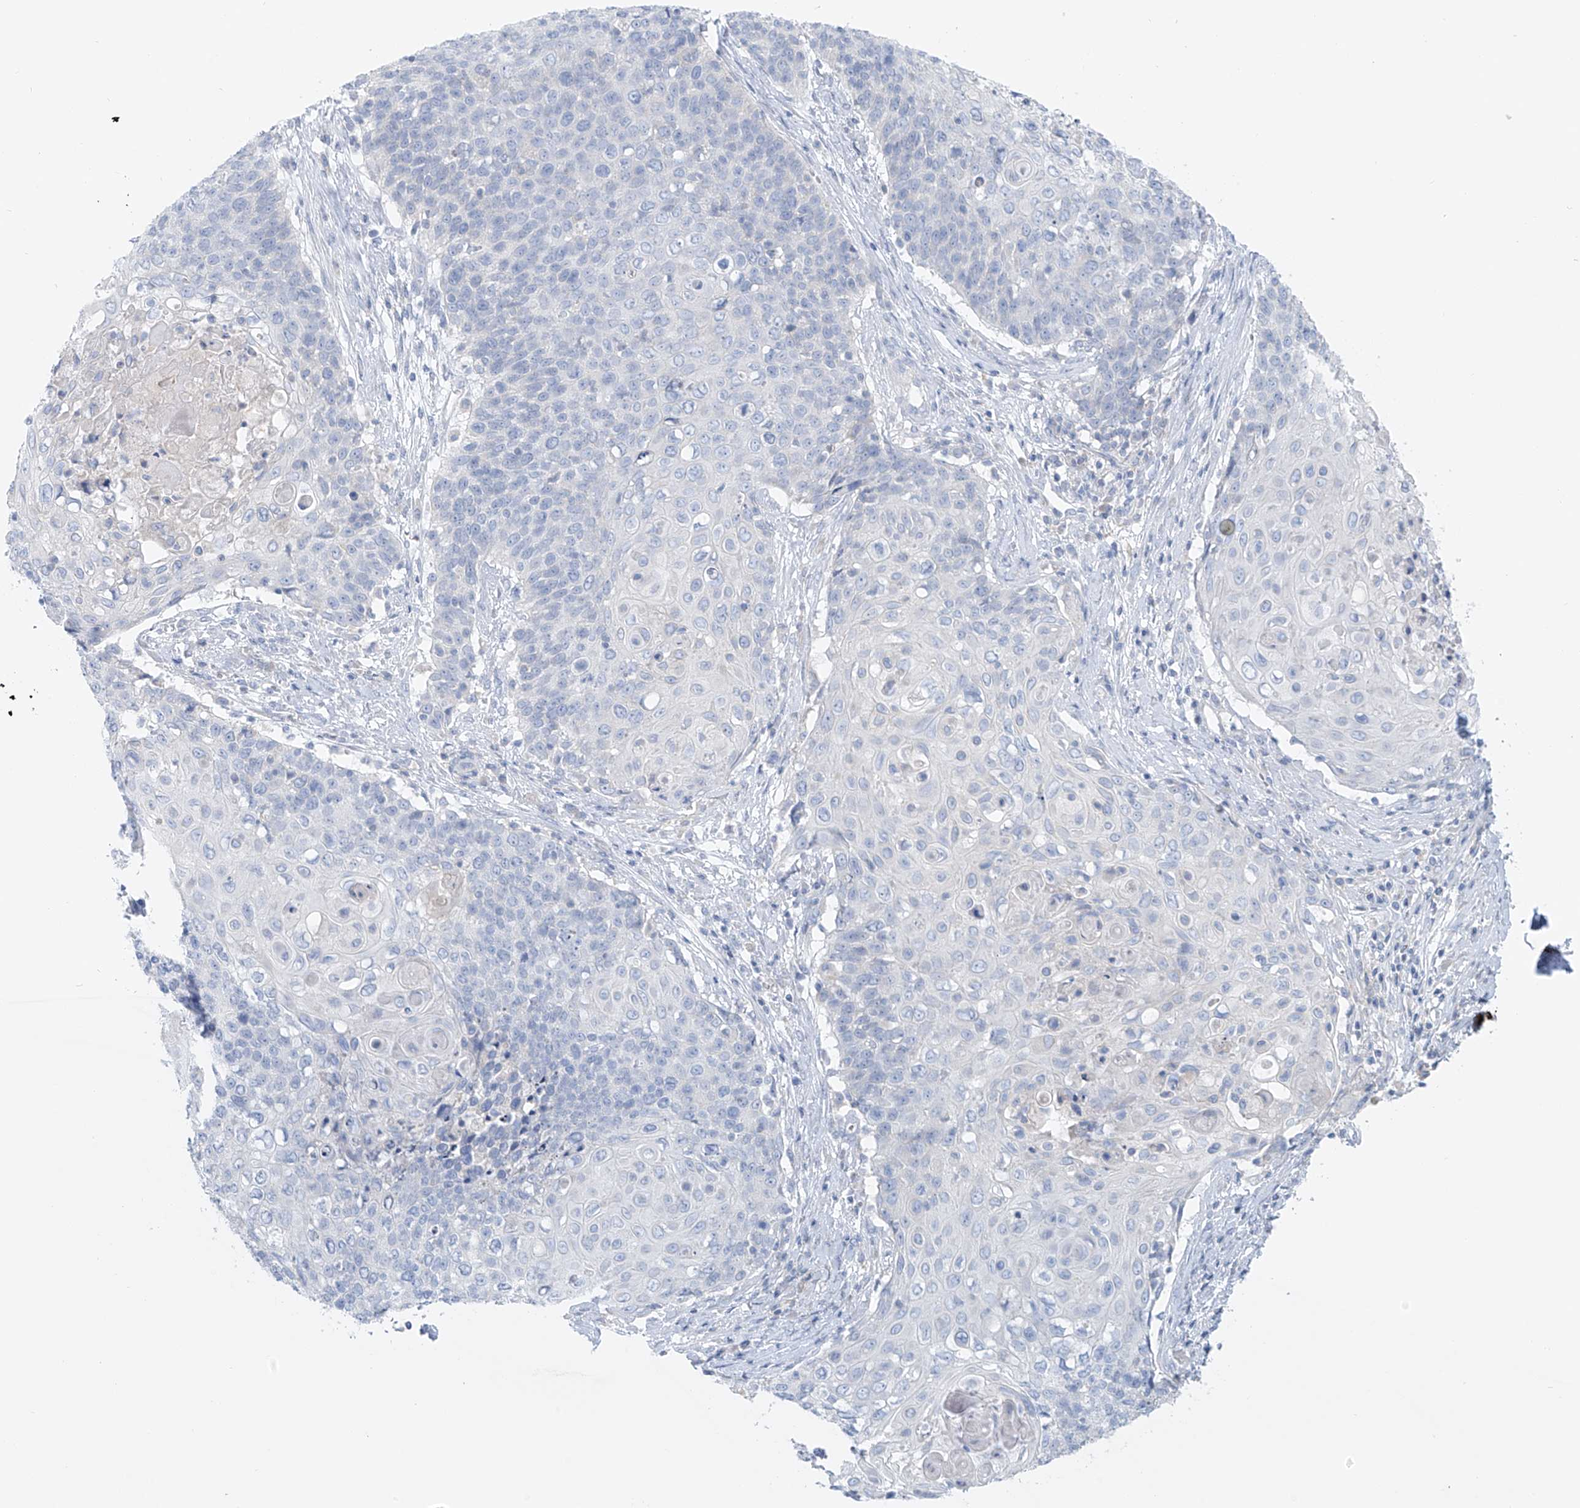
{"staining": {"intensity": "negative", "quantity": "none", "location": "none"}, "tissue": "cervical cancer", "cell_type": "Tumor cells", "image_type": "cancer", "snomed": [{"axis": "morphology", "description": "Squamous cell carcinoma, NOS"}, {"axis": "topography", "description": "Cervix"}], "caption": "This is an immunohistochemistry image of human cervical cancer (squamous cell carcinoma). There is no expression in tumor cells.", "gene": "POMGNT2", "patient": {"sex": "female", "age": 39}}